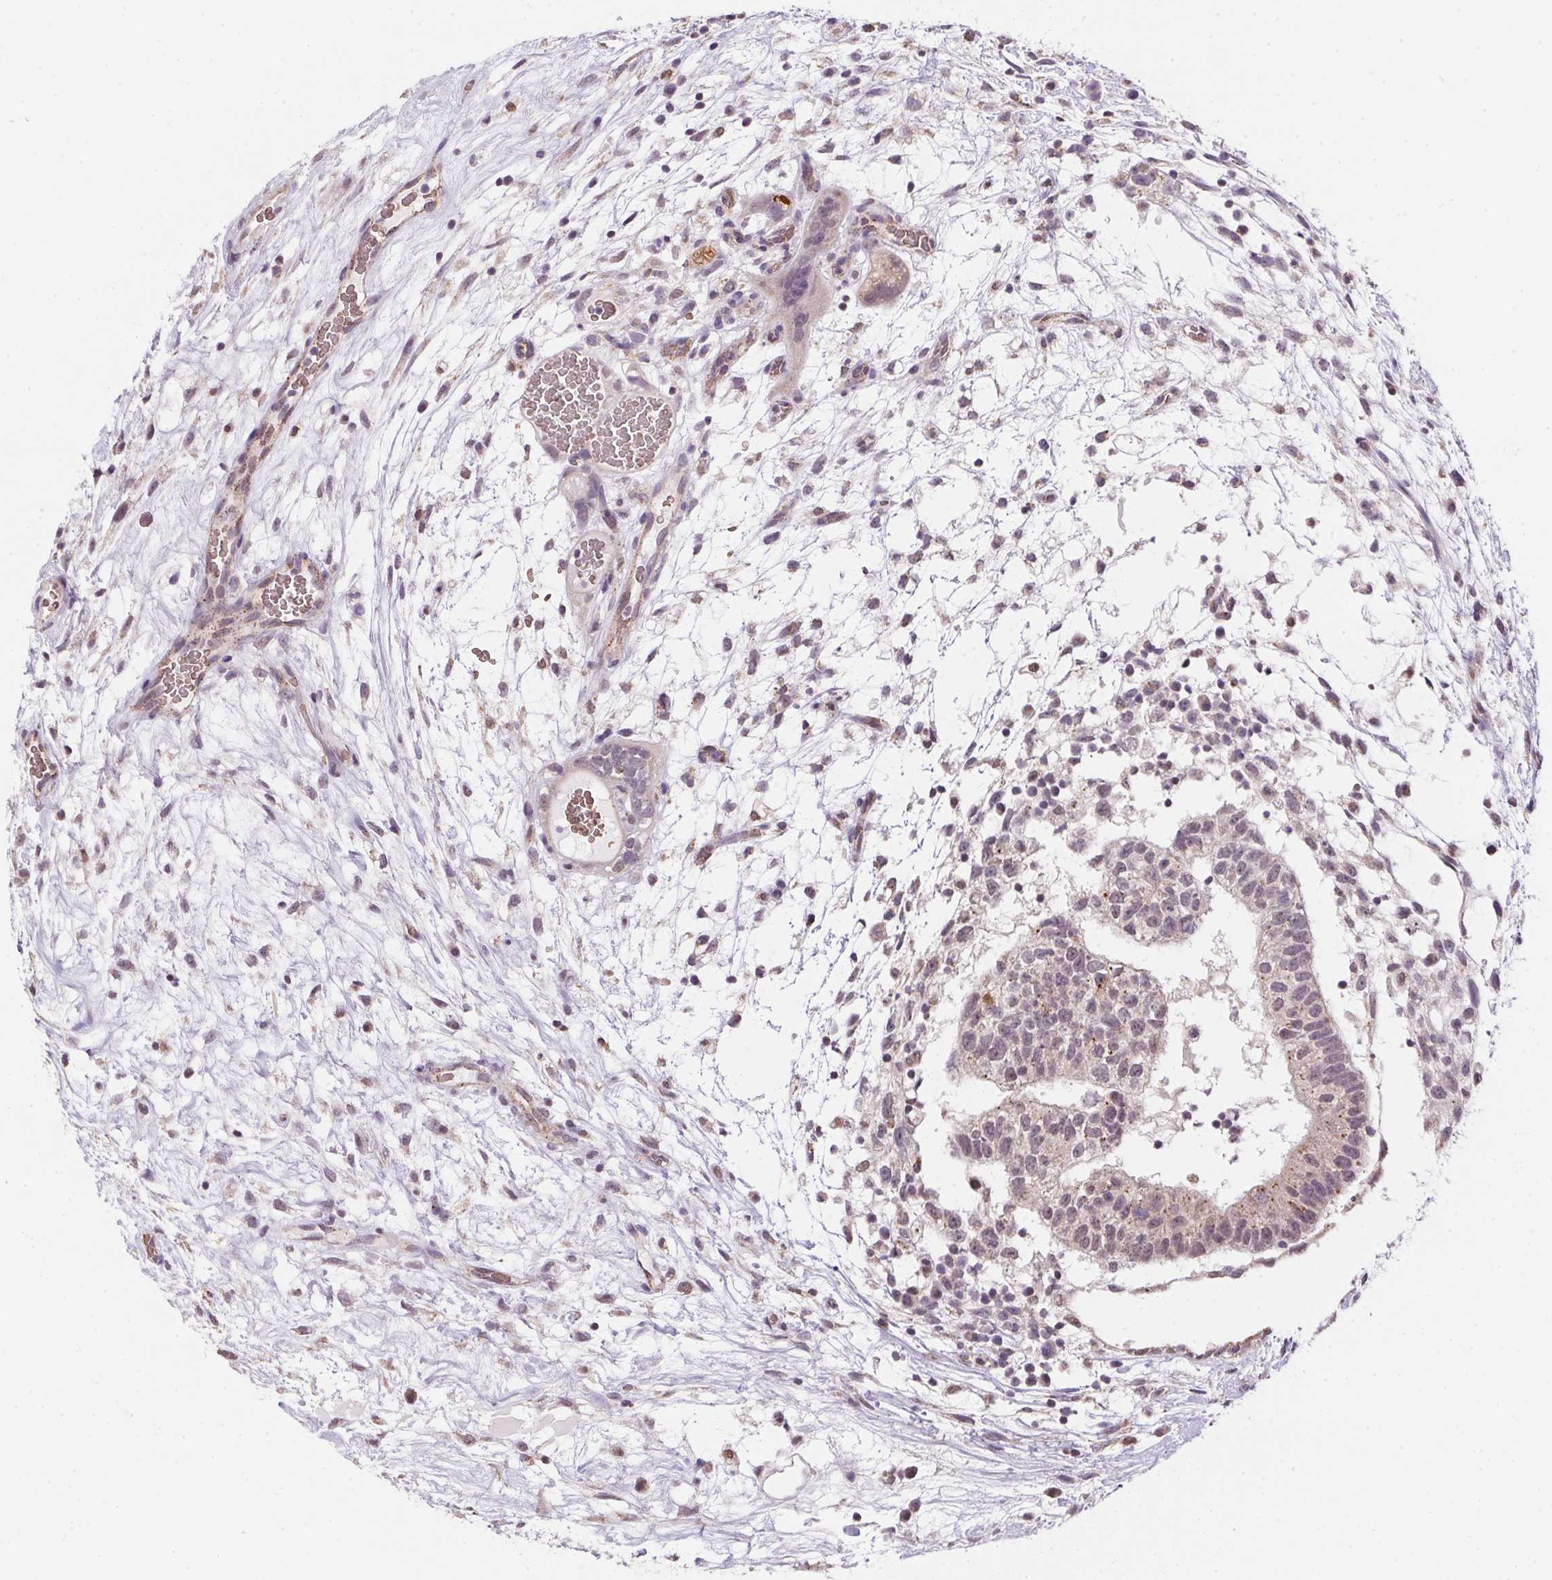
{"staining": {"intensity": "weak", "quantity": "25%-75%", "location": "cytoplasmic/membranous"}, "tissue": "testis cancer", "cell_type": "Tumor cells", "image_type": "cancer", "snomed": [{"axis": "morphology", "description": "Normal tissue, NOS"}, {"axis": "morphology", "description": "Carcinoma, Embryonal, NOS"}, {"axis": "topography", "description": "Testis"}], "caption": "Human embryonal carcinoma (testis) stained with a protein marker shows weak staining in tumor cells.", "gene": "METTL13", "patient": {"sex": "male", "age": 32}}